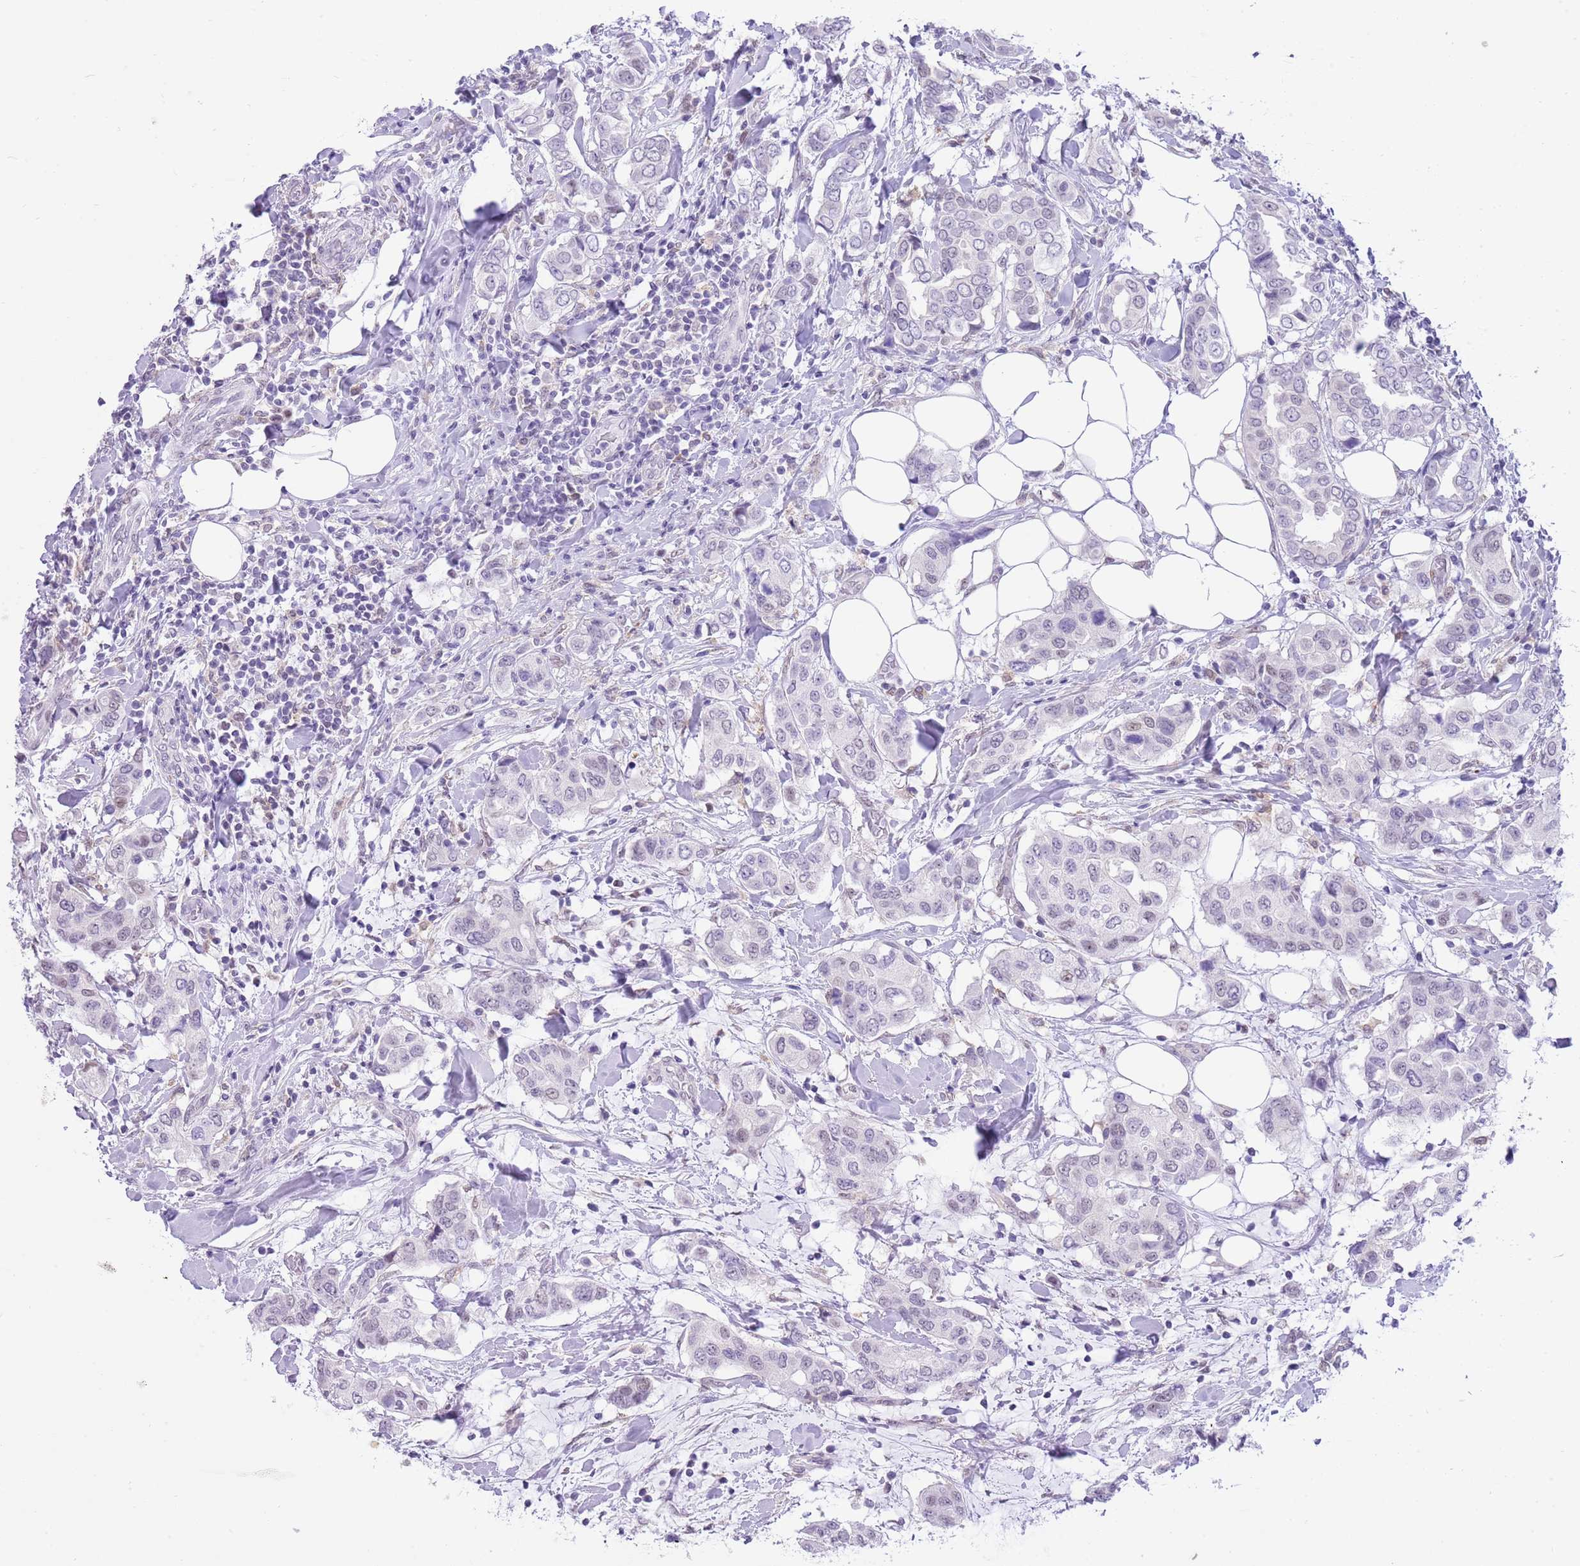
{"staining": {"intensity": "negative", "quantity": "none", "location": "none"}, "tissue": "breast cancer", "cell_type": "Tumor cells", "image_type": "cancer", "snomed": [{"axis": "morphology", "description": "Lobular carcinoma"}, {"axis": "topography", "description": "Breast"}], "caption": "High magnification brightfield microscopy of breast cancer (lobular carcinoma) stained with DAB (3,3'-diaminobenzidine) (brown) and counterstained with hematoxylin (blue): tumor cells show no significant expression.", "gene": "PPP1R17", "patient": {"sex": "female", "age": 51}}